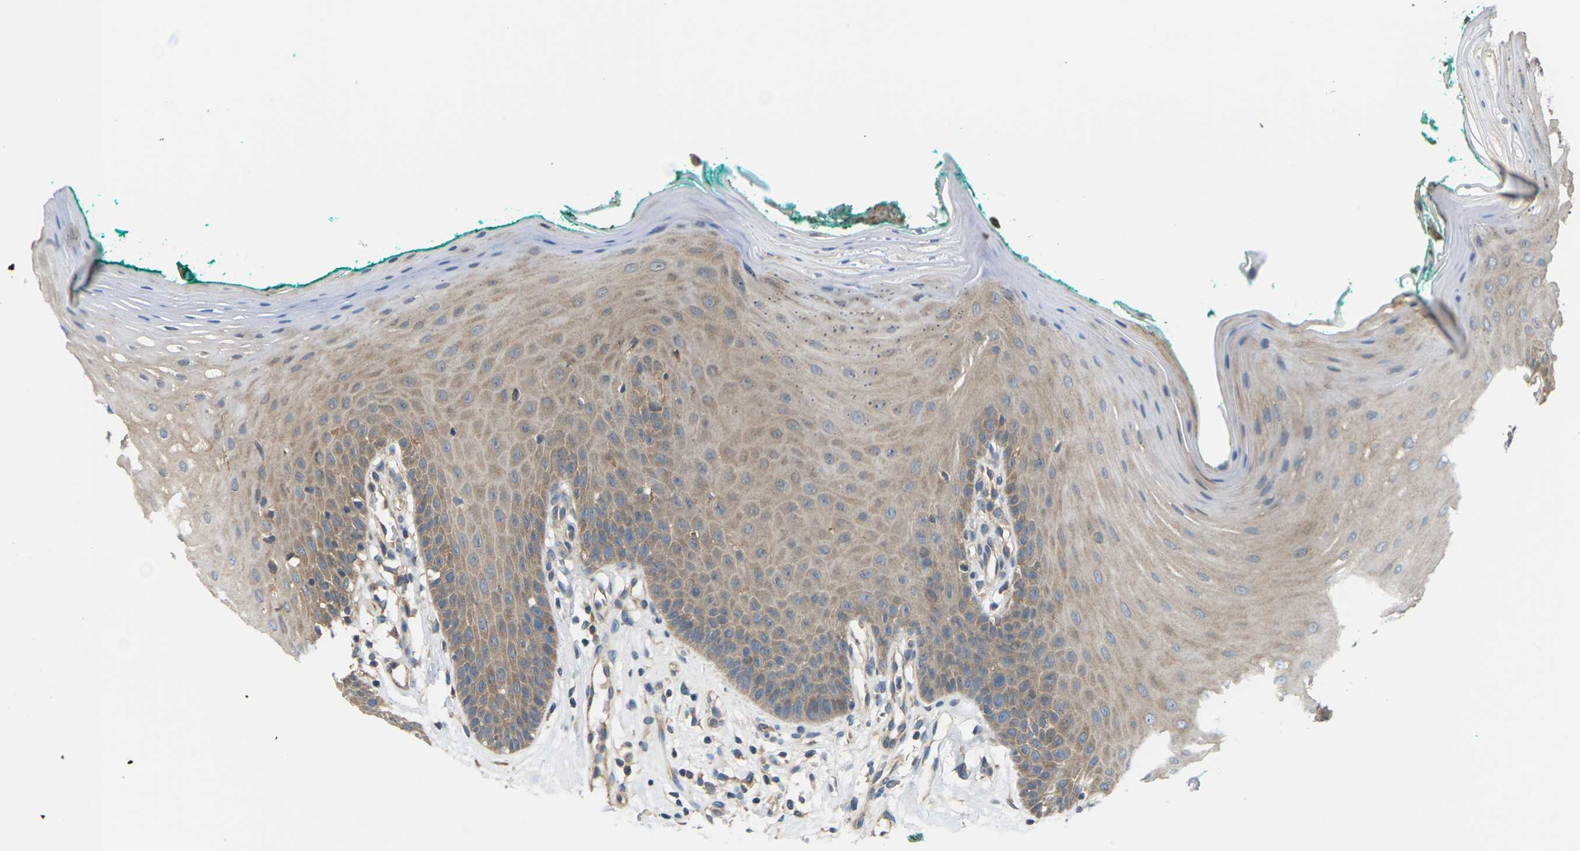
{"staining": {"intensity": "weak", "quantity": ">75%", "location": "cytoplasmic/membranous"}, "tissue": "oral mucosa", "cell_type": "Squamous epithelial cells", "image_type": "normal", "snomed": [{"axis": "morphology", "description": "Normal tissue, NOS"}, {"axis": "topography", "description": "Skeletal muscle"}, {"axis": "topography", "description": "Oral tissue"}], "caption": "The micrograph demonstrates staining of unremarkable oral mucosa, revealing weak cytoplasmic/membranous protein staining (brown color) within squamous epithelial cells.", "gene": "NRAS", "patient": {"sex": "male", "age": 58}}